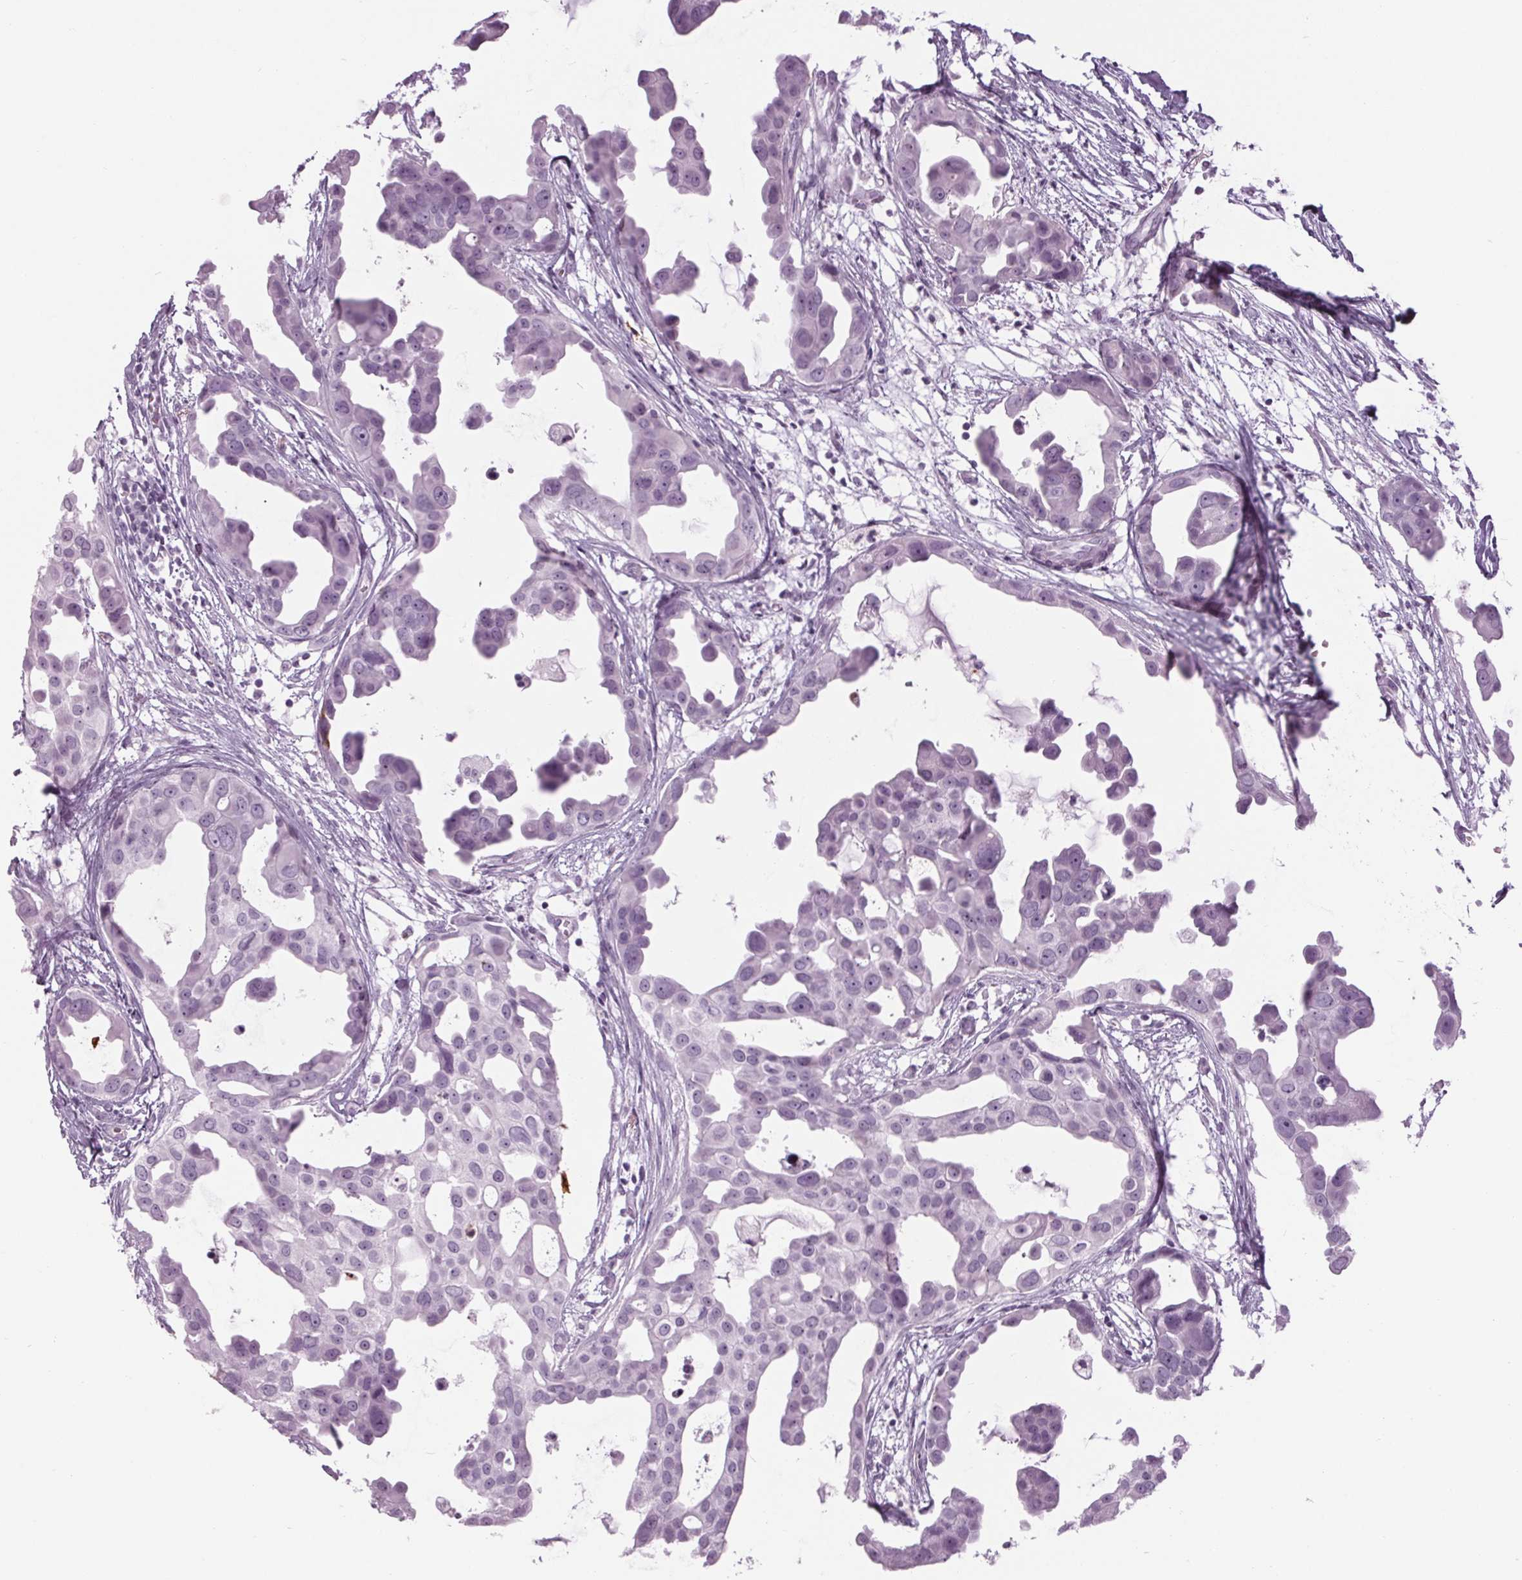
{"staining": {"intensity": "negative", "quantity": "none", "location": "none"}, "tissue": "breast cancer", "cell_type": "Tumor cells", "image_type": "cancer", "snomed": [{"axis": "morphology", "description": "Duct carcinoma"}, {"axis": "topography", "description": "Breast"}], "caption": "Tumor cells show no significant staining in breast invasive ductal carcinoma.", "gene": "CYP3A43", "patient": {"sex": "female", "age": 38}}